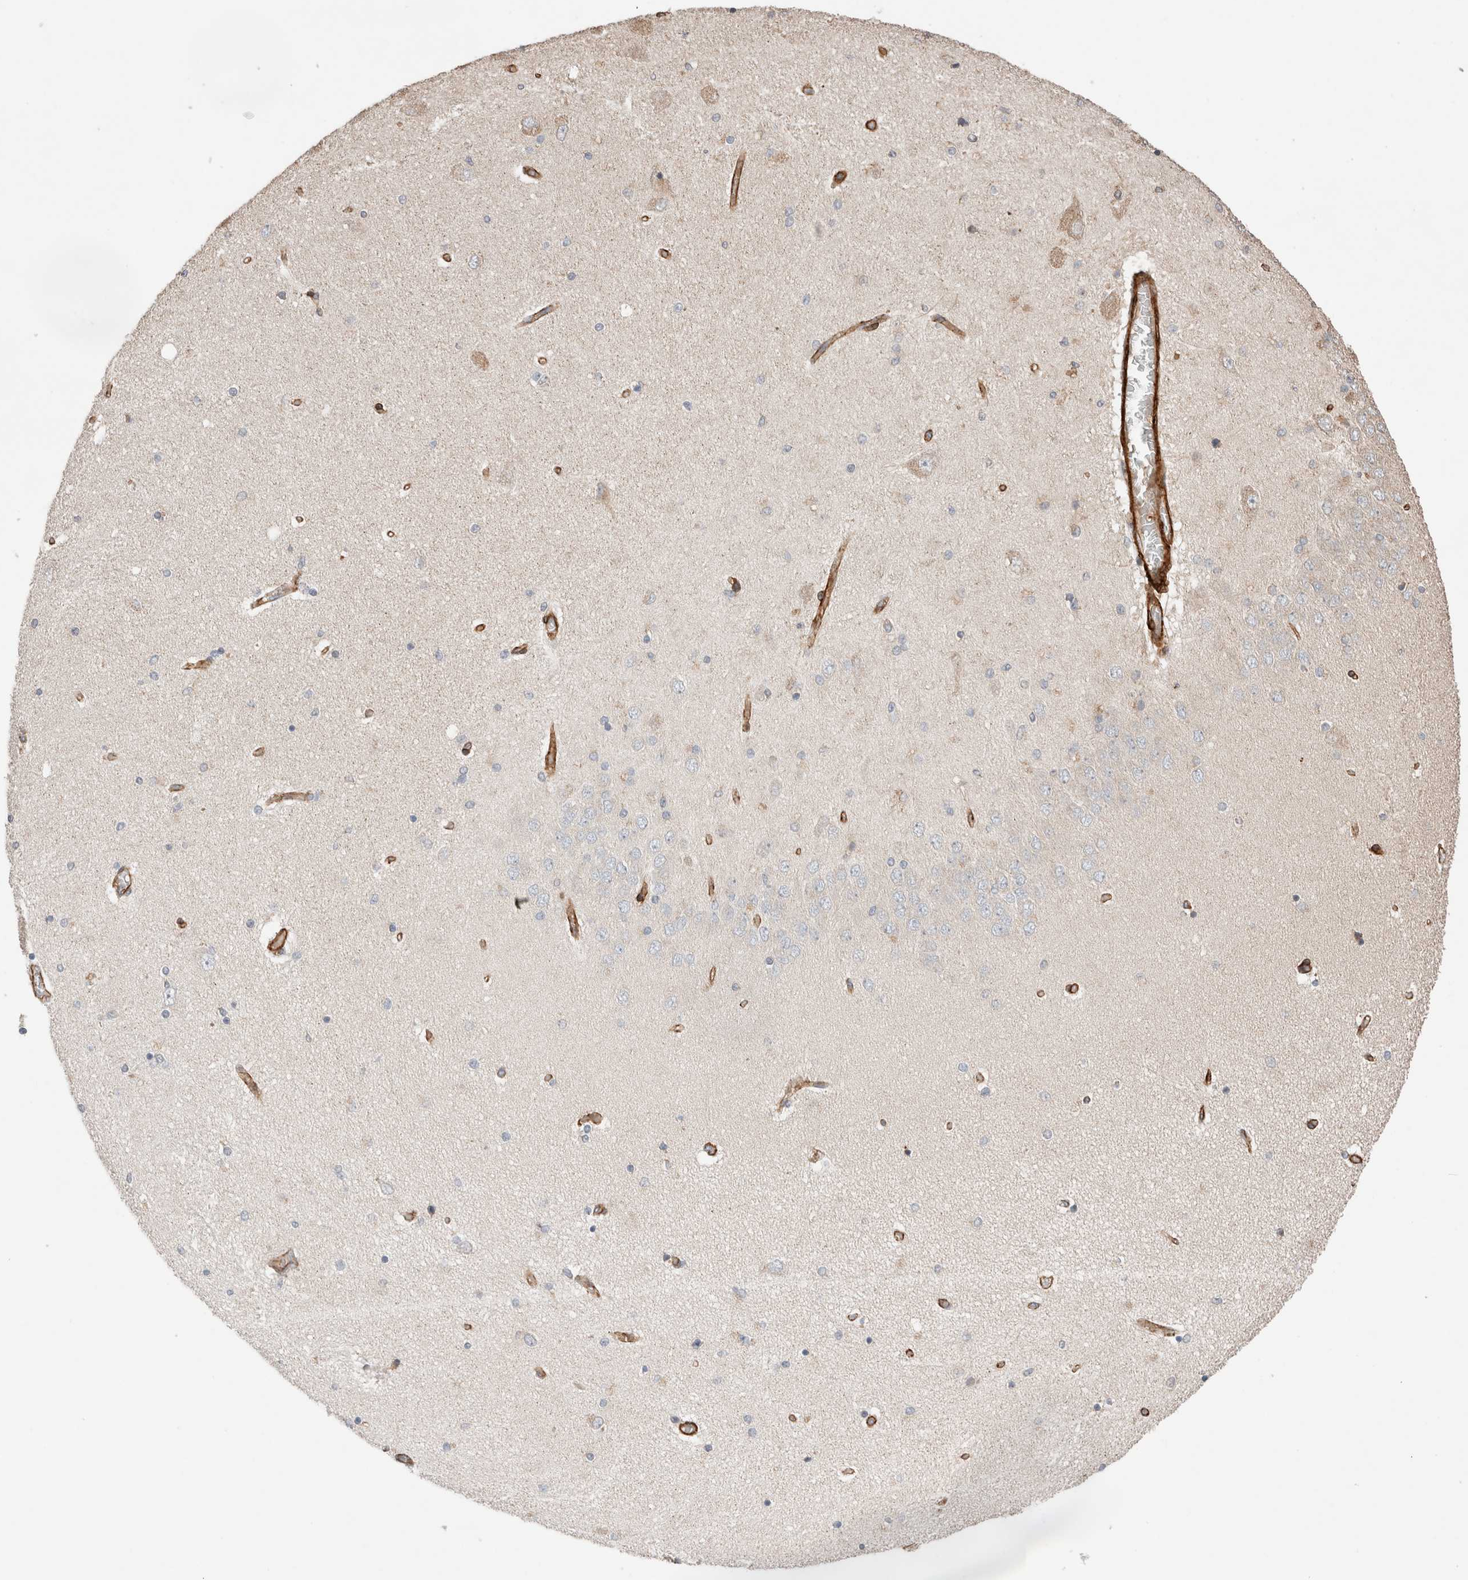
{"staining": {"intensity": "negative", "quantity": "none", "location": "none"}, "tissue": "hippocampus", "cell_type": "Glial cells", "image_type": "normal", "snomed": [{"axis": "morphology", "description": "Normal tissue, NOS"}, {"axis": "topography", "description": "Hippocampus"}], "caption": "Image shows no significant protein staining in glial cells of benign hippocampus.", "gene": "RAB32", "patient": {"sex": "female", "age": 54}}